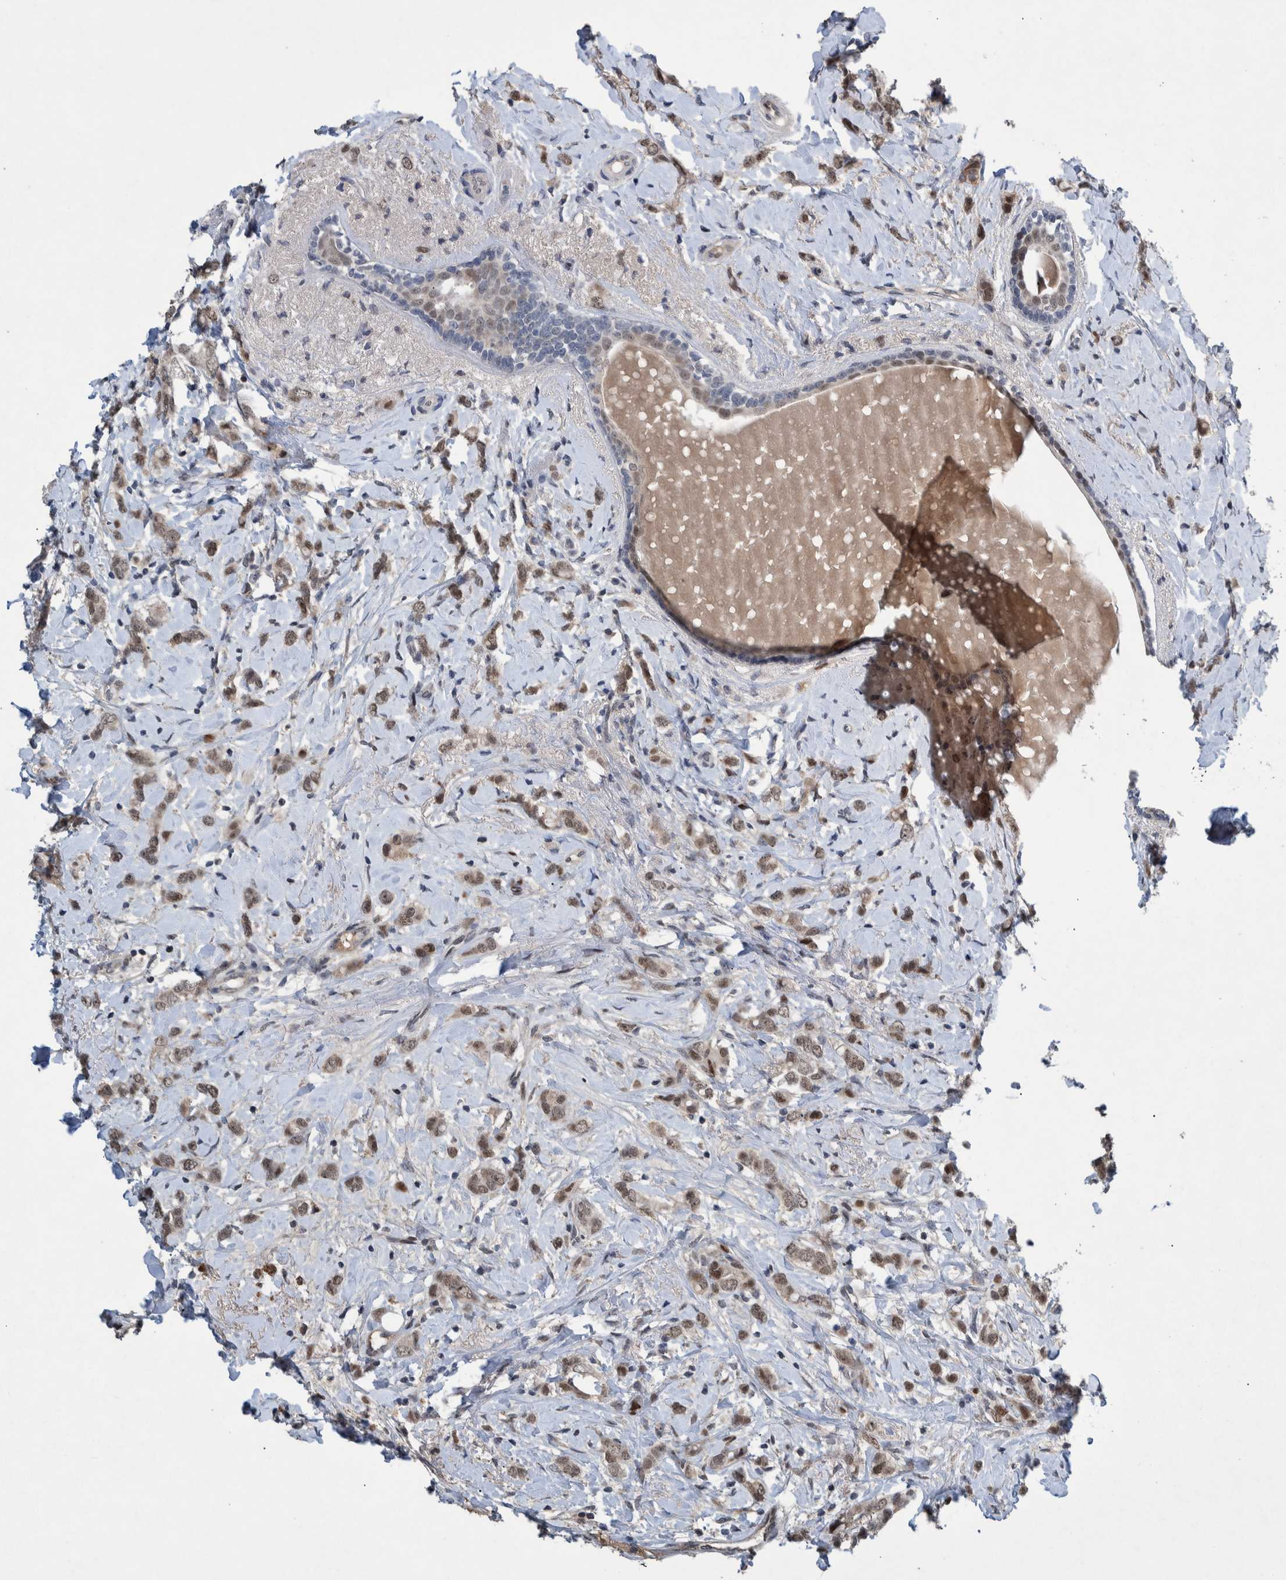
{"staining": {"intensity": "weak", "quantity": ">75%", "location": "nuclear"}, "tissue": "breast cancer", "cell_type": "Tumor cells", "image_type": "cancer", "snomed": [{"axis": "morphology", "description": "Normal tissue, NOS"}, {"axis": "morphology", "description": "Lobular carcinoma"}, {"axis": "topography", "description": "Breast"}], "caption": "An immunohistochemistry (IHC) image of tumor tissue is shown. Protein staining in brown highlights weak nuclear positivity in lobular carcinoma (breast) within tumor cells. (IHC, brightfield microscopy, high magnification).", "gene": "ESRP1", "patient": {"sex": "female", "age": 47}}